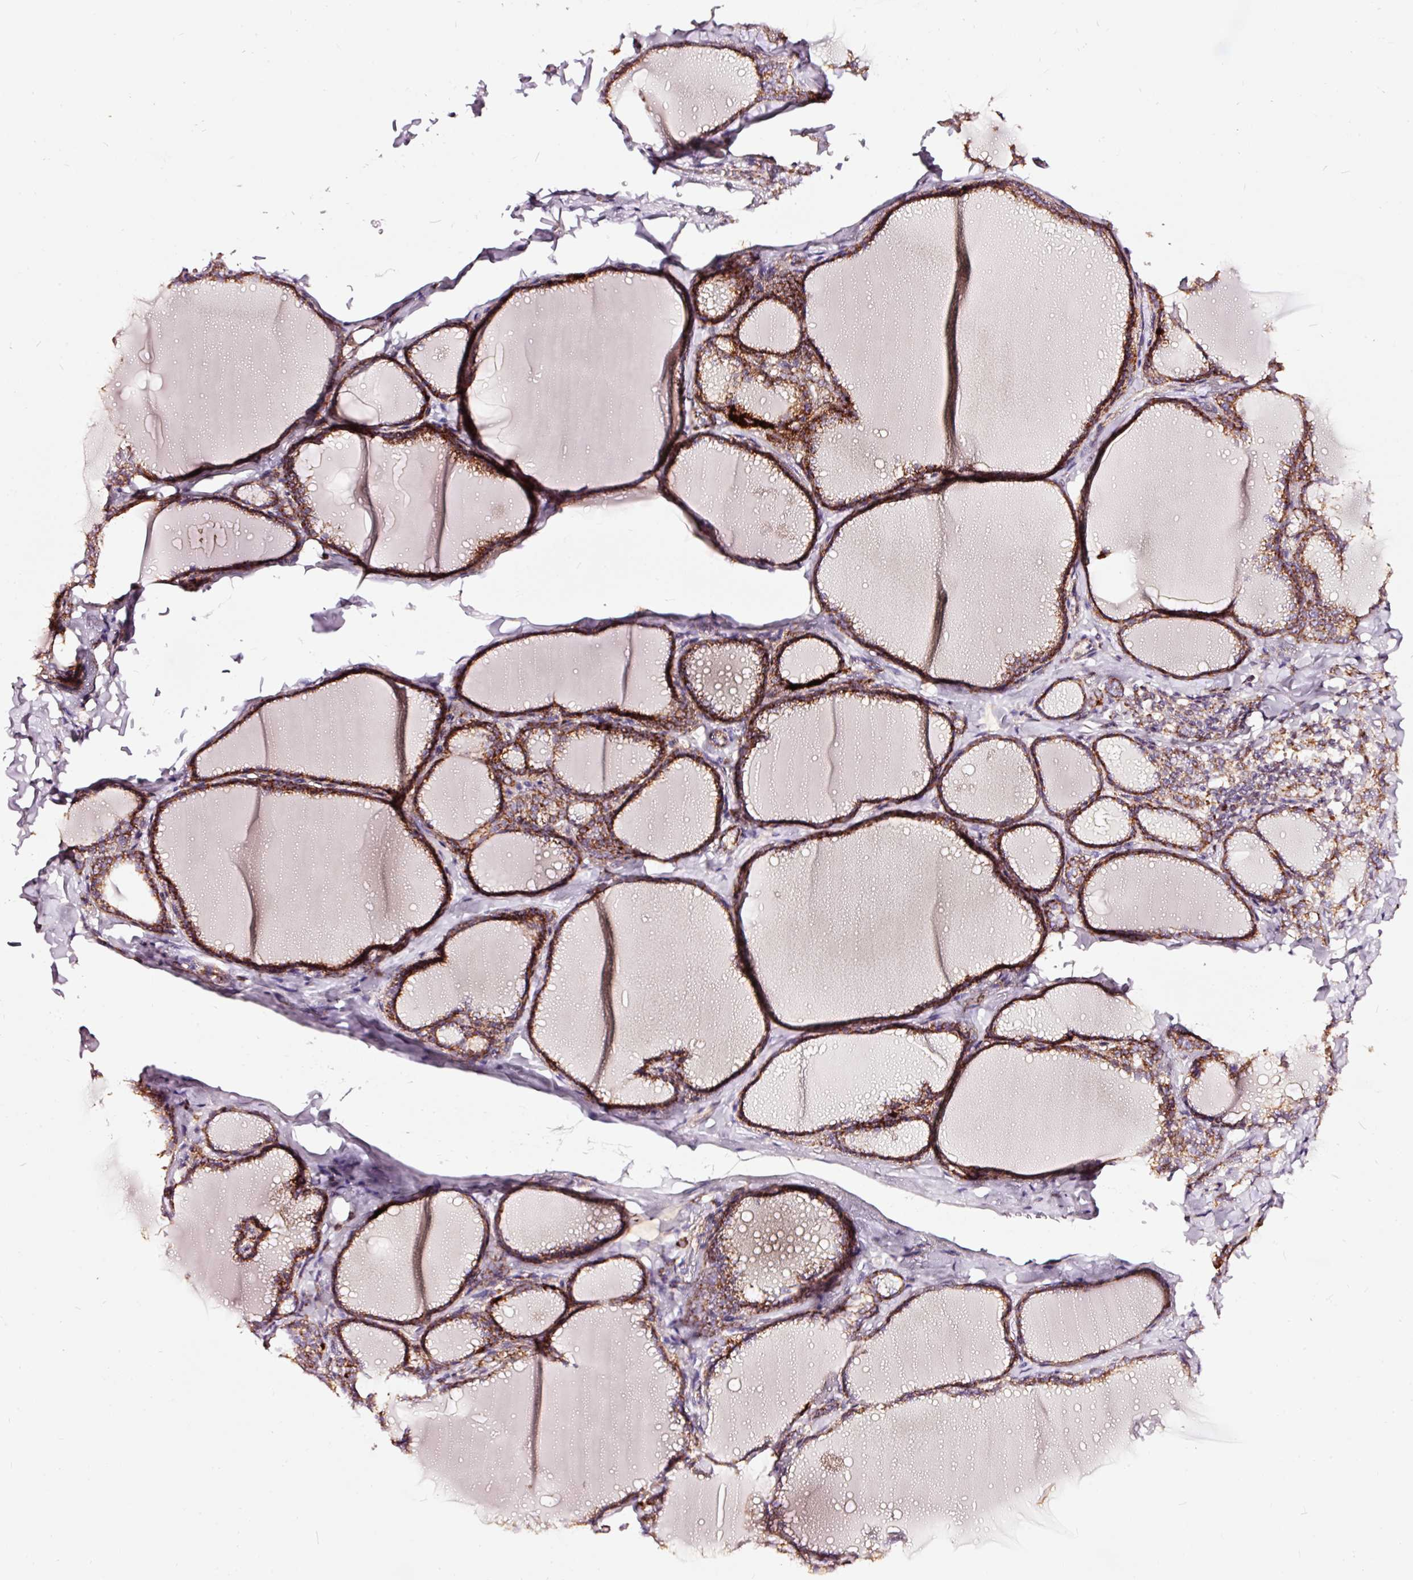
{"staining": {"intensity": "moderate", "quantity": ">75%", "location": "cytoplasmic/membranous"}, "tissue": "thyroid gland", "cell_type": "Glandular cells", "image_type": "normal", "snomed": [{"axis": "morphology", "description": "Normal tissue, NOS"}, {"axis": "topography", "description": "Thyroid gland"}], "caption": "IHC of benign human thyroid gland demonstrates medium levels of moderate cytoplasmic/membranous positivity in approximately >75% of glandular cells. The staining was performed using DAB, with brown indicating positive protein expression. Nuclei are stained blue with hematoxylin.", "gene": "TPM1", "patient": {"sex": "female", "age": 31}}